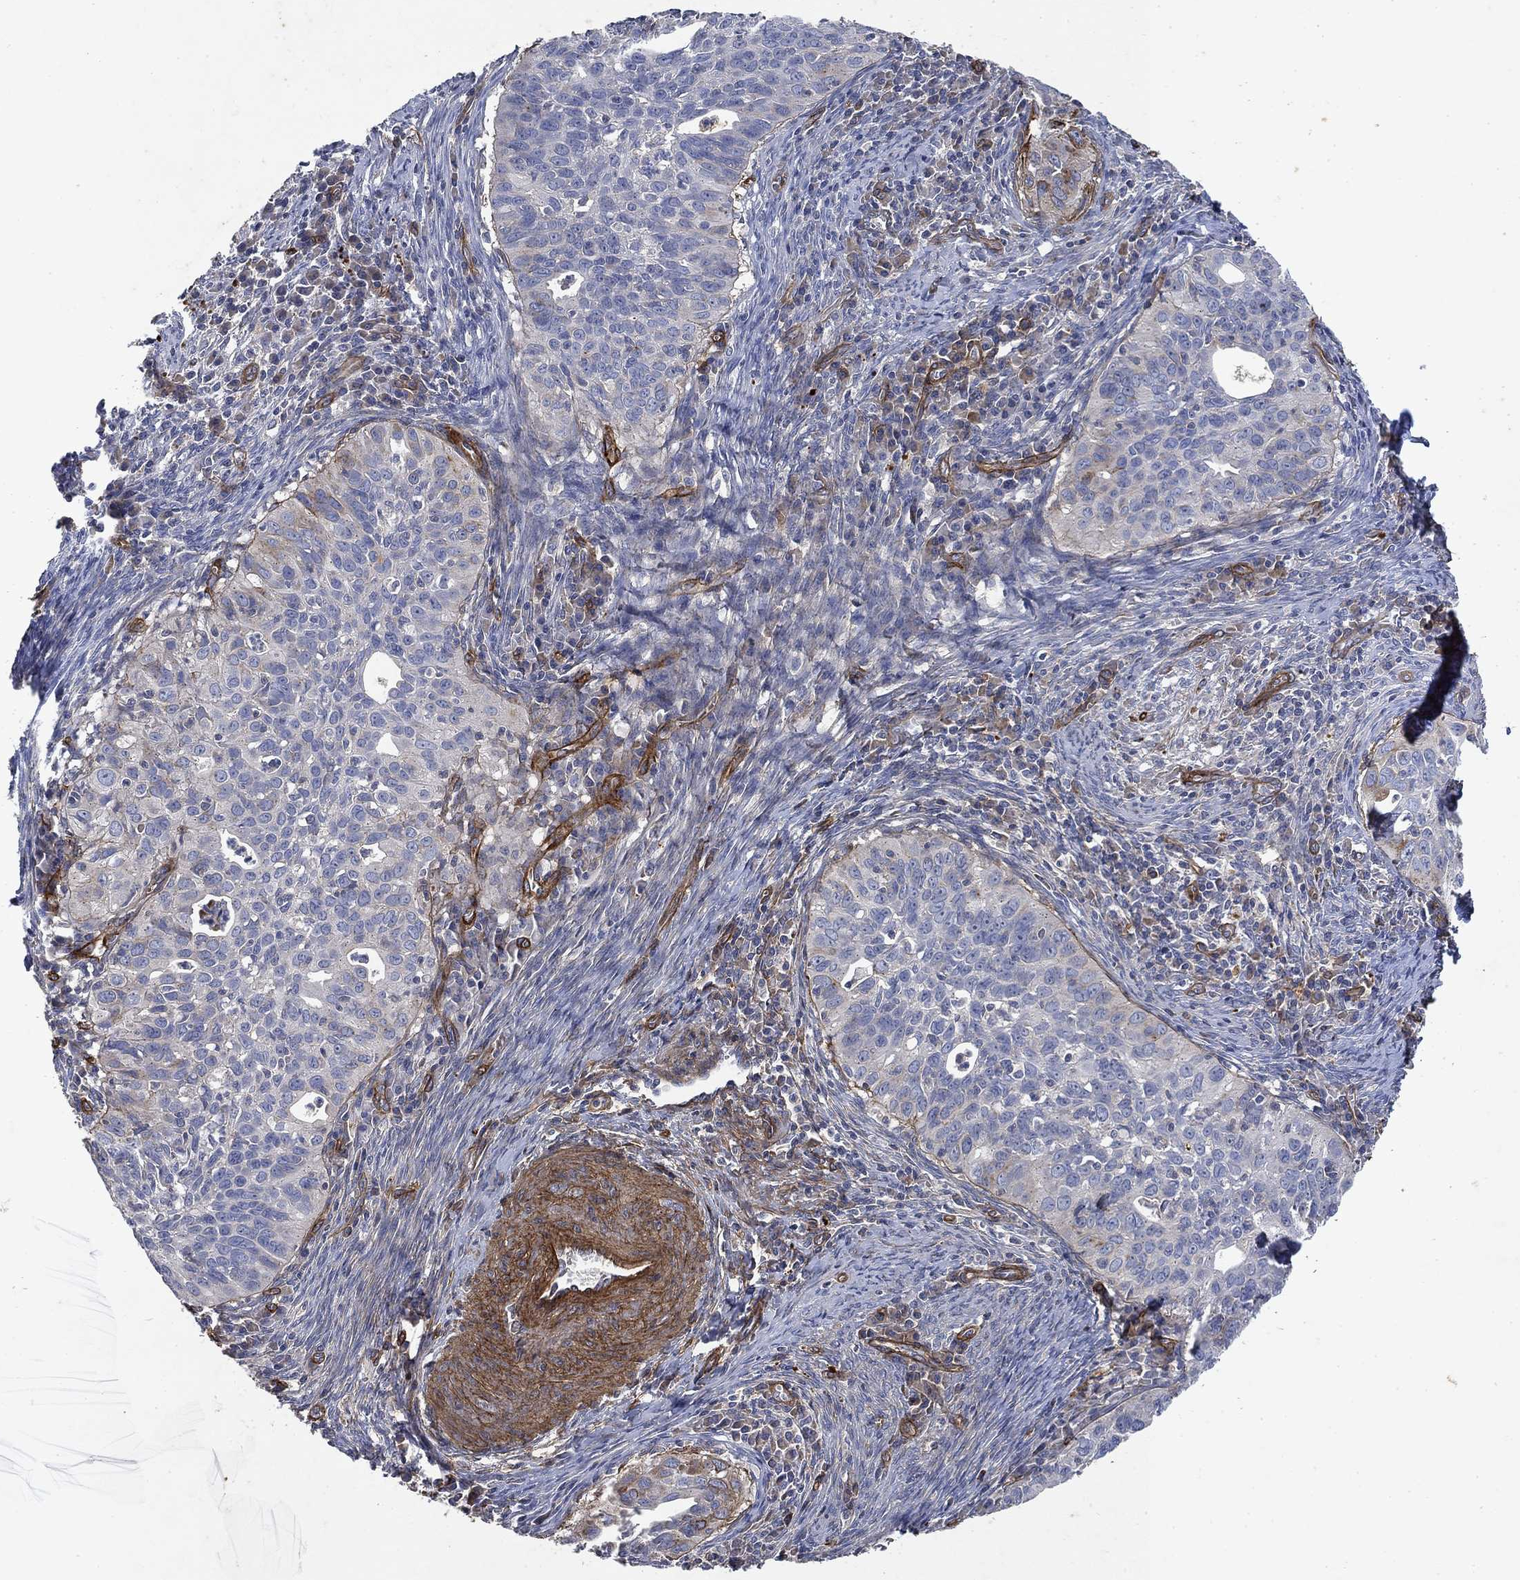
{"staining": {"intensity": "negative", "quantity": "none", "location": "none"}, "tissue": "cervical cancer", "cell_type": "Tumor cells", "image_type": "cancer", "snomed": [{"axis": "morphology", "description": "Squamous cell carcinoma, NOS"}, {"axis": "topography", "description": "Cervix"}], "caption": "IHC micrograph of neoplastic tissue: squamous cell carcinoma (cervical) stained with DAB (3,3'-diaminobenzidine) demonstrates no significant protein positivity in tumor cells.", "gene": "COL4A2", "patient": {"sex": "female", "age": 26}}